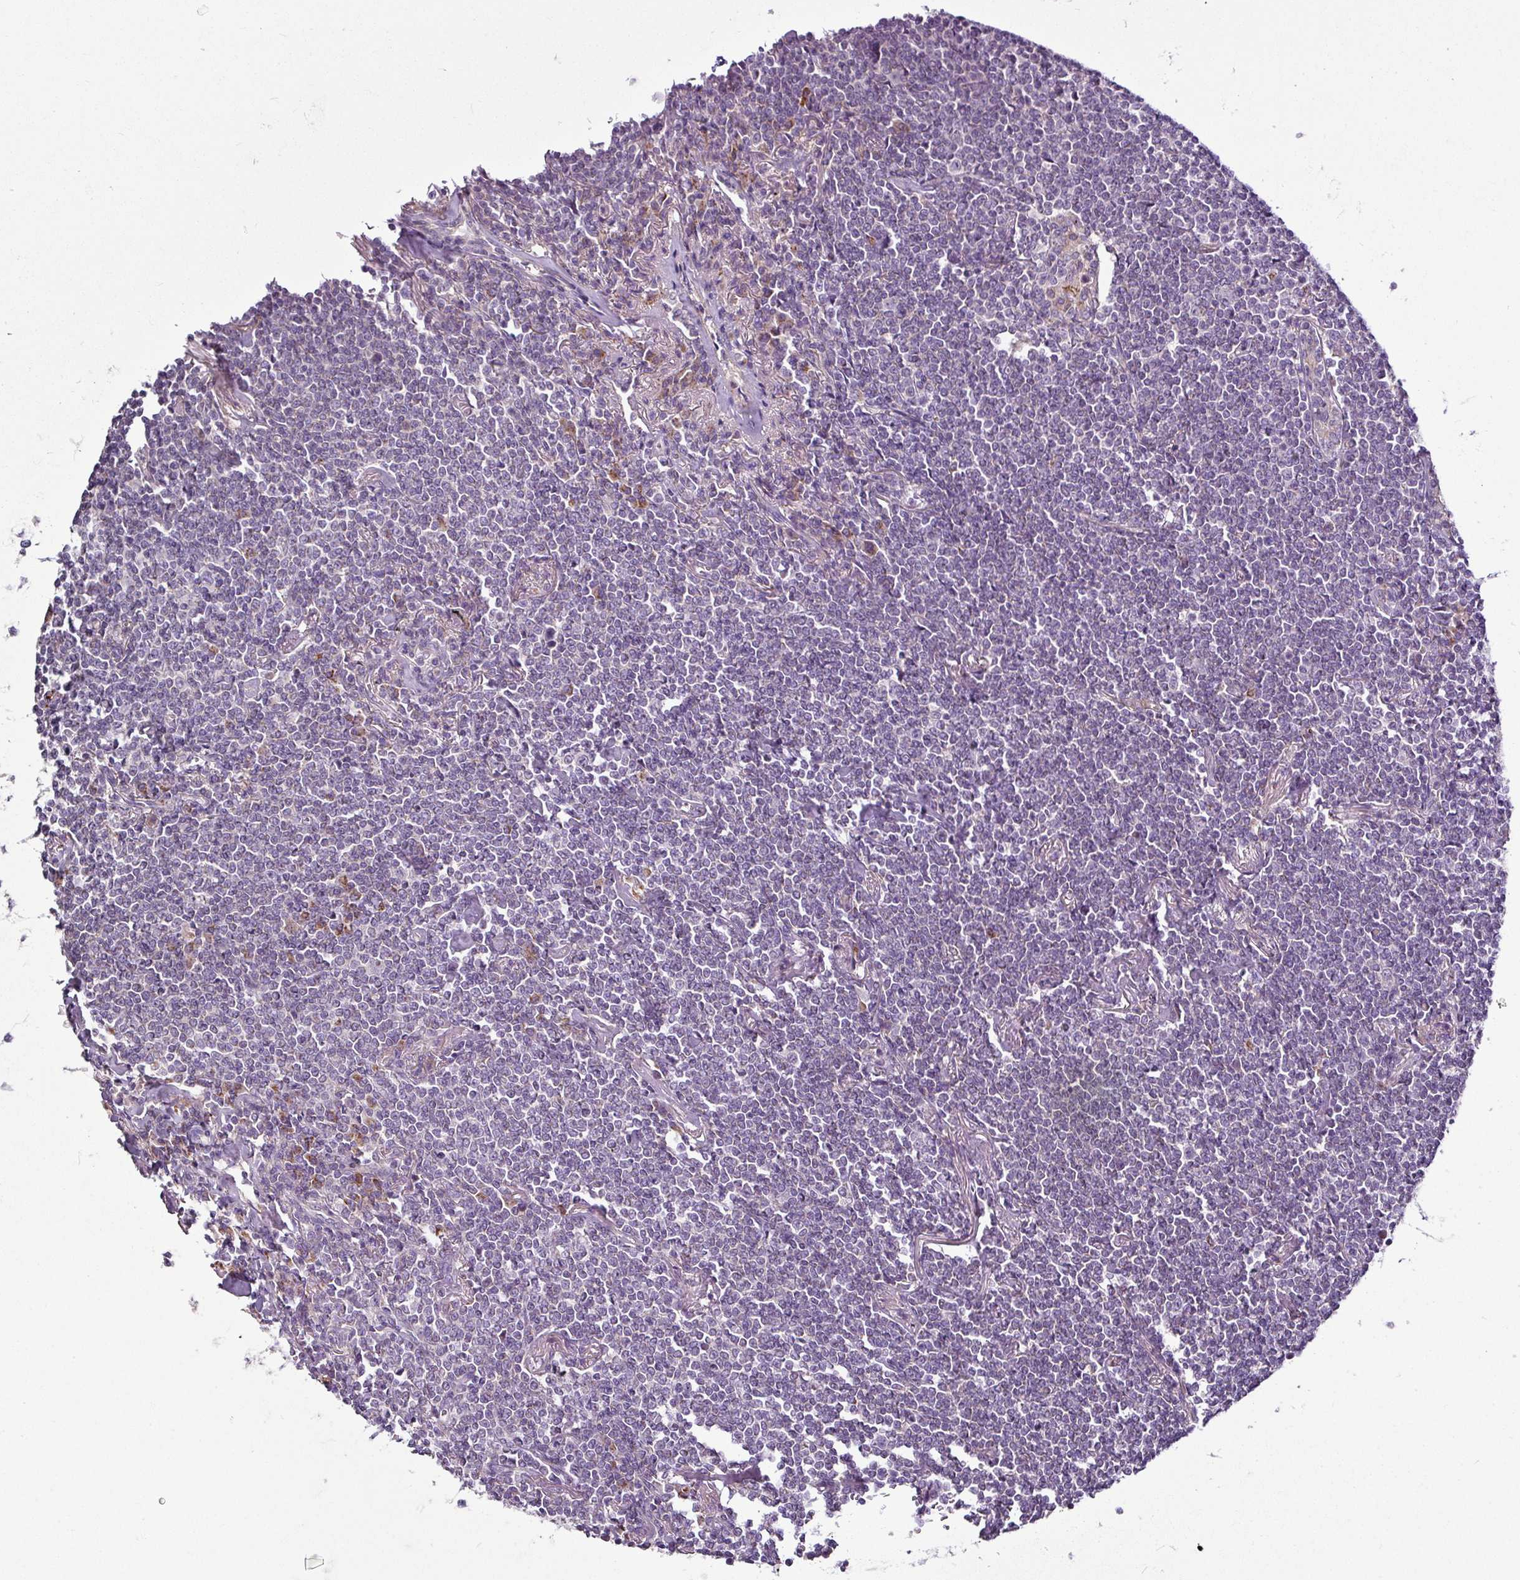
{"staining": {"intensity": "negative", "quantity": "none", "location": "none"}, "tissue": "lymphoma", "cell_type": "Tumor cells", "image_type": "cancer", "snomed": [{"axis": "morphology", "description": "Malignant lymphoma, non-Hodgkin's type, Low grade"}, {"axis": "topography", "description": "Lung"}], "caption": "This is an immunohistochemistry micrograph of human lymphoma. There is no expression in tumor cells.", "gene": "GAN", "patient": {"sex": "female", "age": 71}}